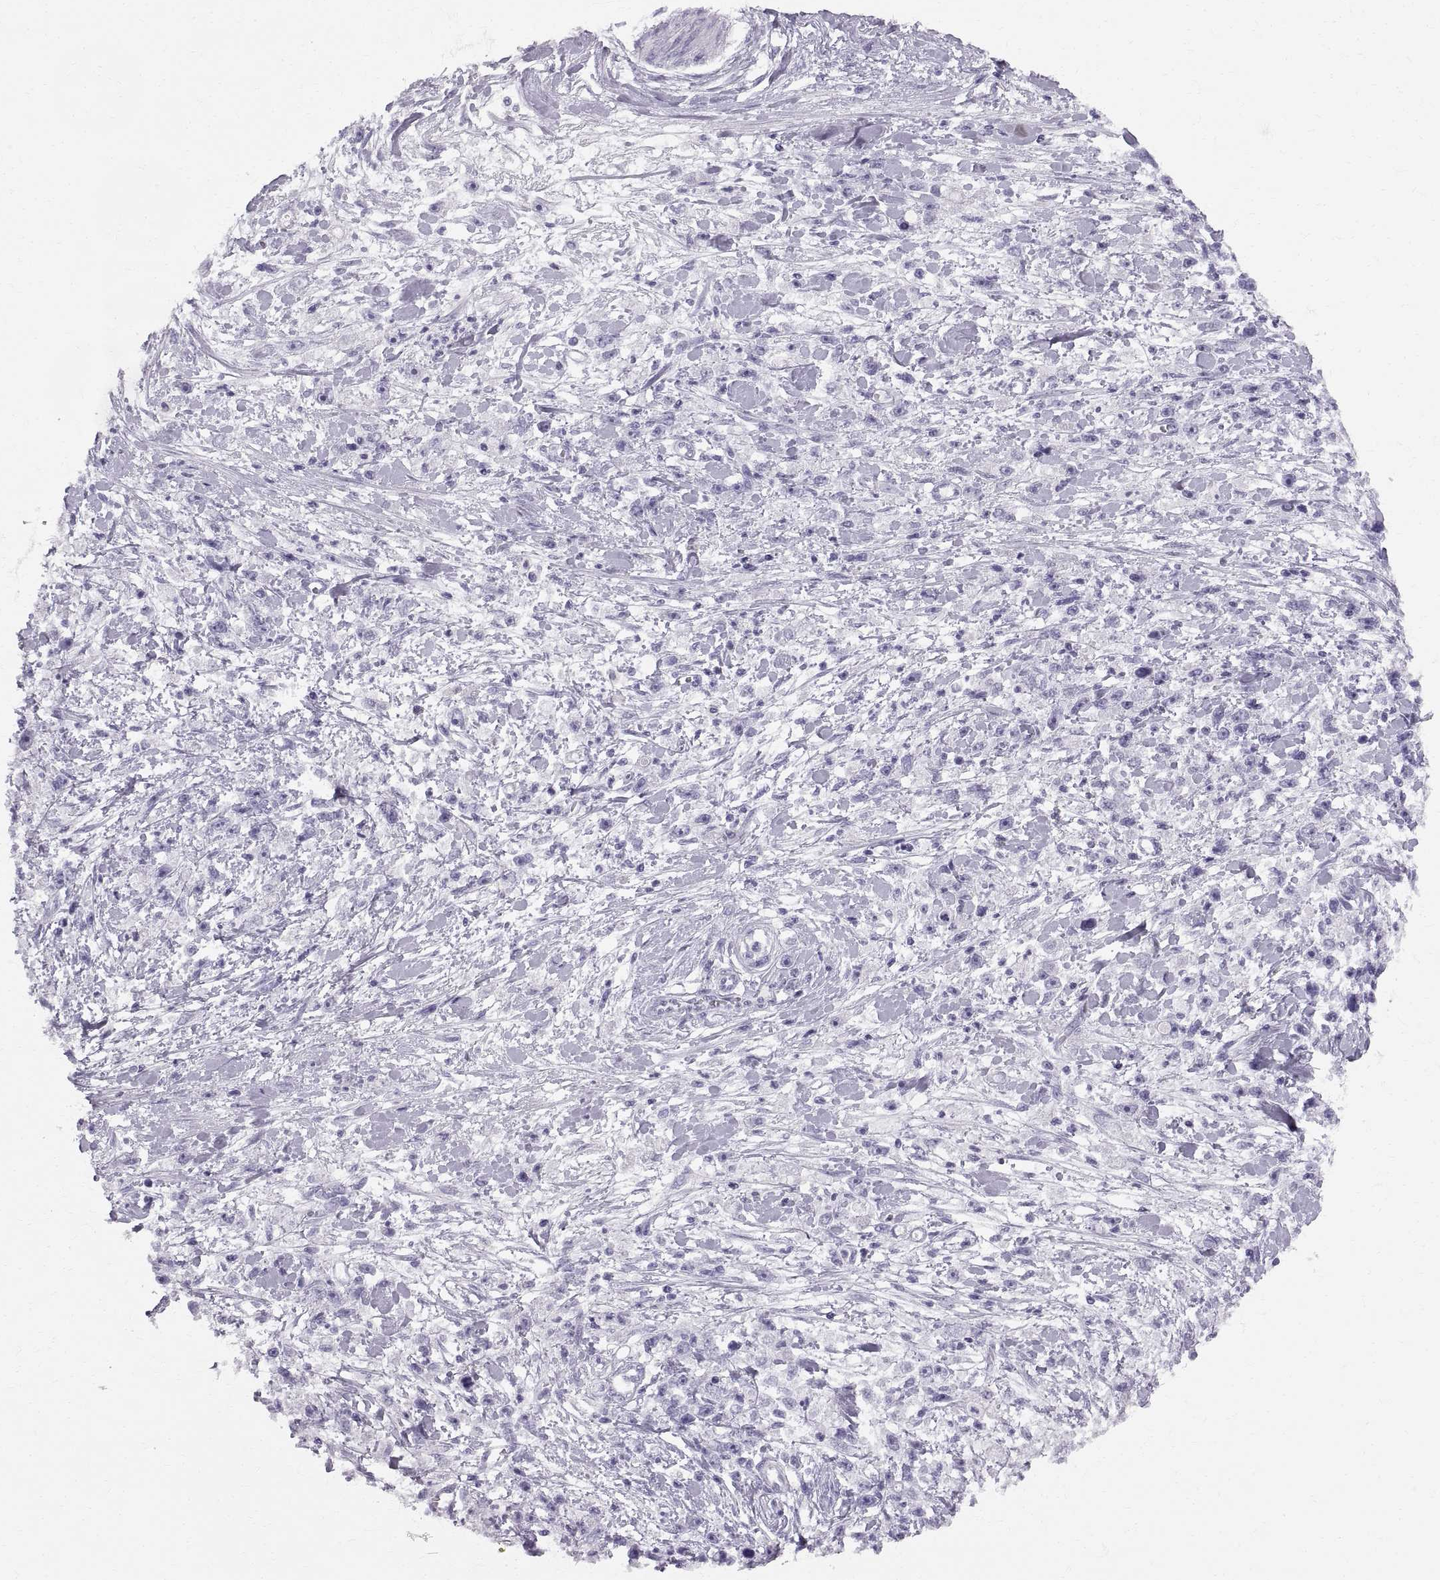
{"staining": {"intensity": "negative", "quantity": "none", "location": "none"}, "tissue": "stomach cancer", "cell_type": "Tumor cells", "image_type": "cancer", "snomed": [{"axis": "morphology", "description": "Adenocarcinoma, NOS"}, {"axis": "topography", "description": "Stomach"}], "caption": "DAB (3,3'-diaminobenzidine) immunohistochemical staining of stomach adenocarcinoma displays no significant positivity in tumor cells.", "gene": "SLC22A6", "patient": {"sex": "female", "age": 59}}